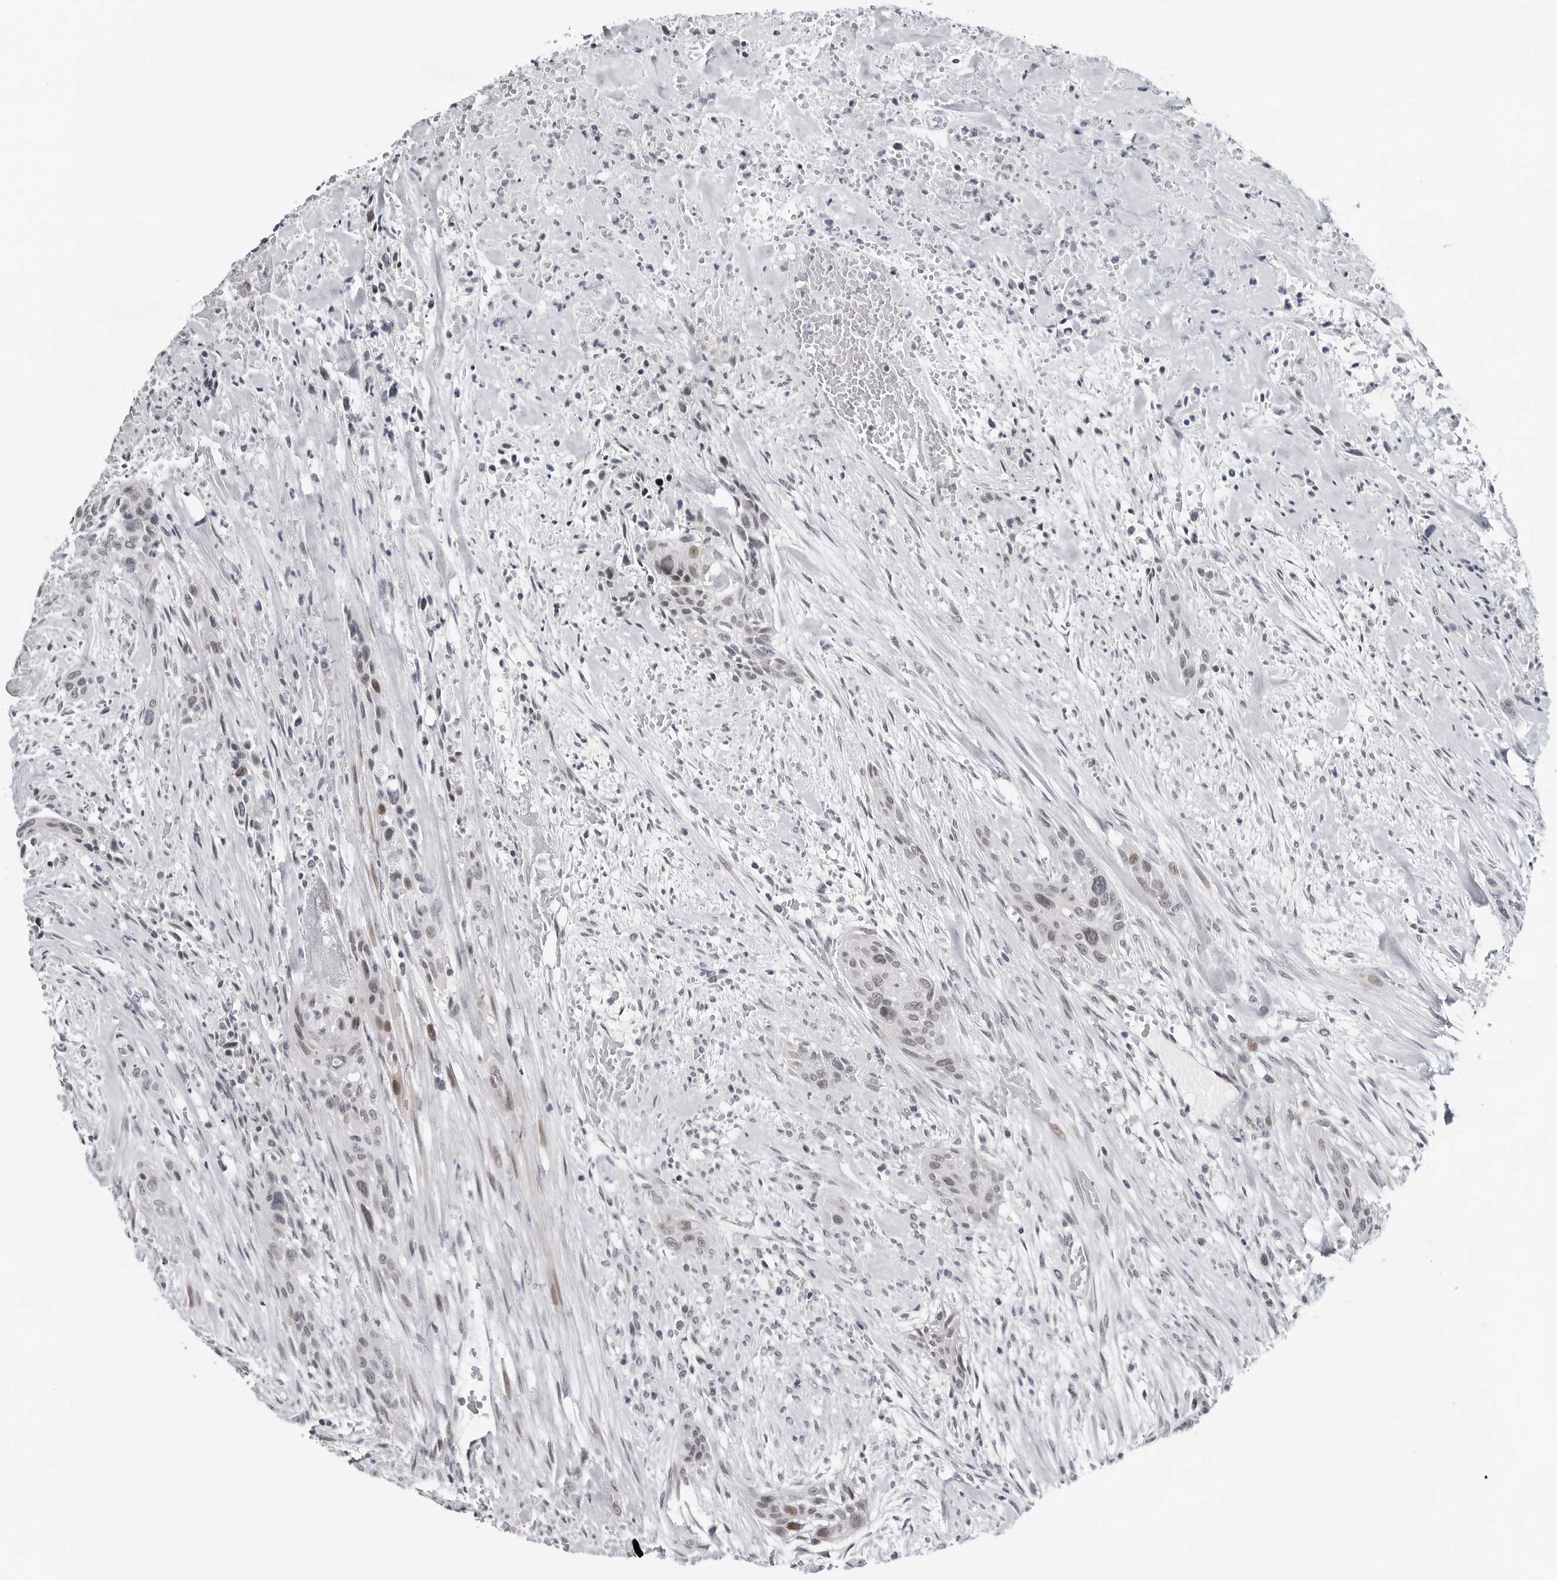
{"staining": {"intensity": "weak", "quantity": "<25%", "location": "nuclear"}, "tissue": "urothelial cancer", "cell_type": "Tumor cells", "image_type": "cancer", "snomed": [{"axis": "morphology", "description": "Urothelial carcinoma, High grade"}, {"axis": "topography", "description": "Urinary bladder"}], "caption": "A micrograph of urothelial cancer stained for a protein displays no brown staining in tumor cells.", "gene": "PPP1R42", "patient": {"sex": "male", "age": 35}}